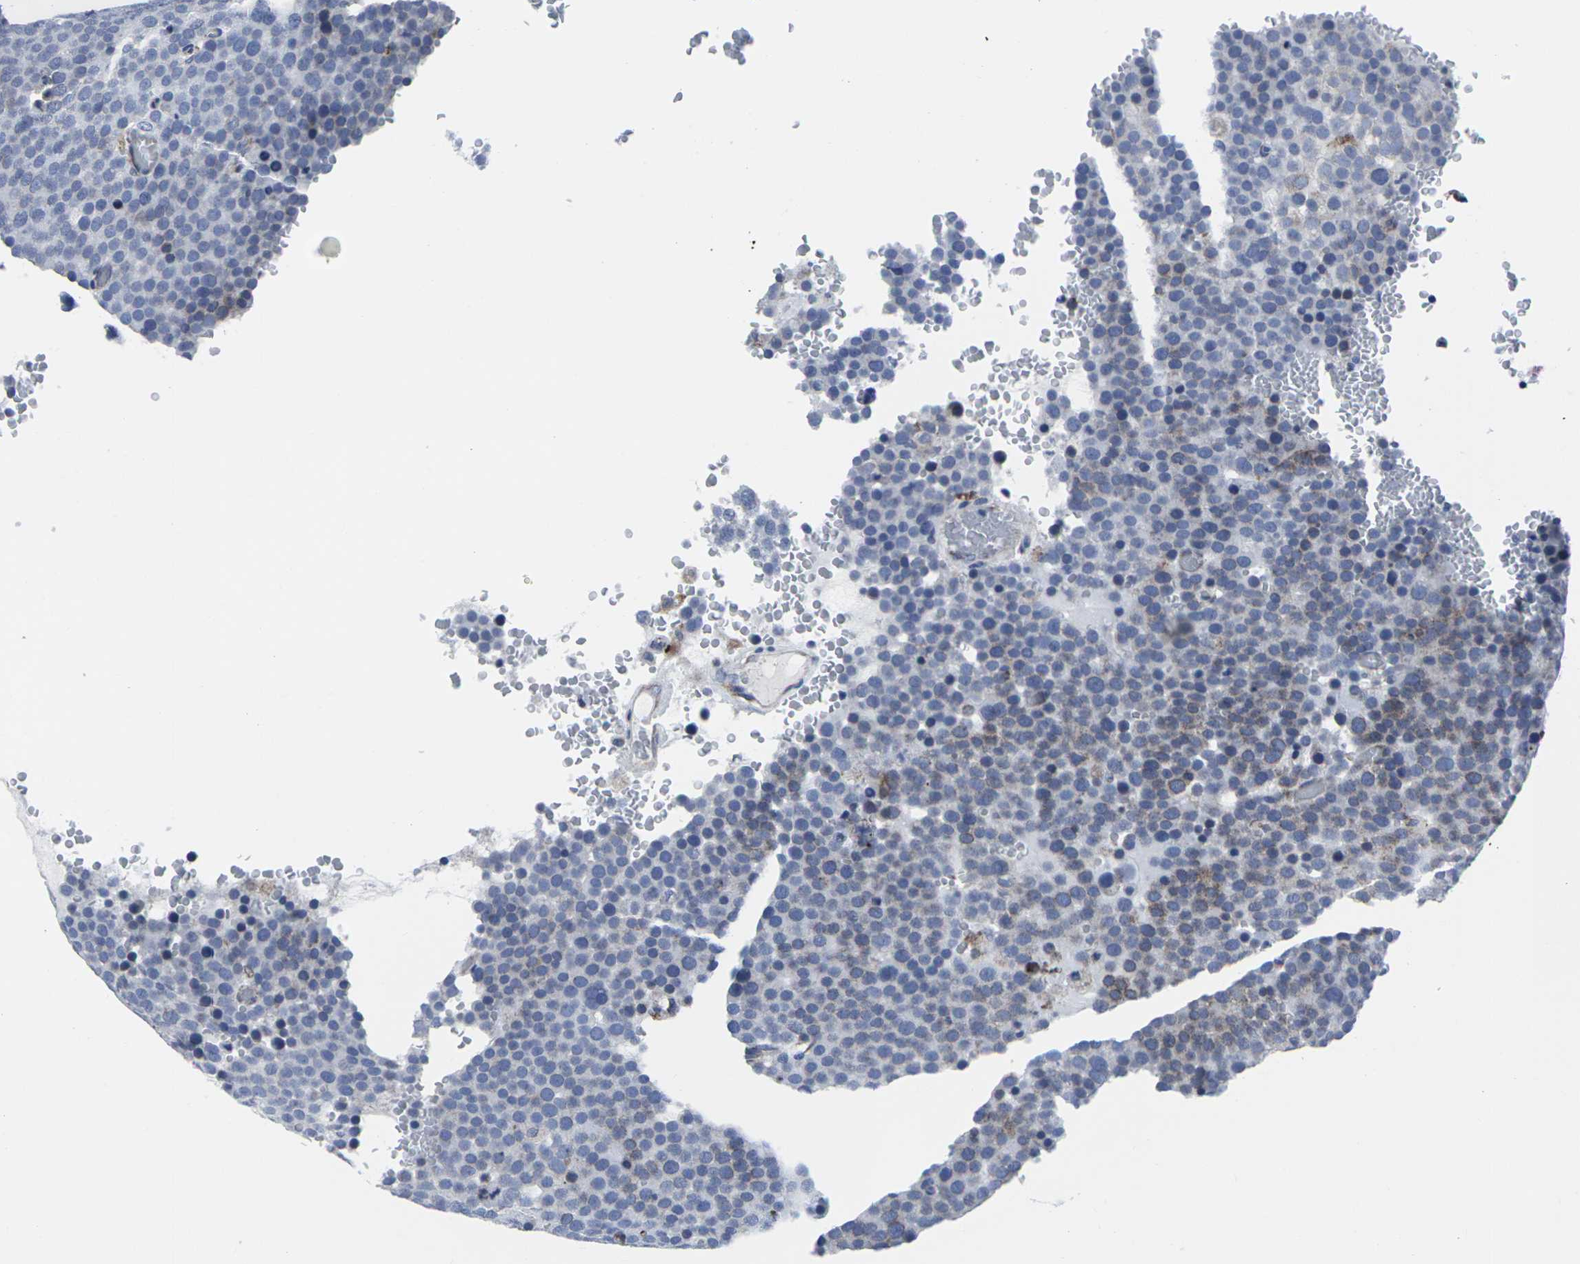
{"staining": {"intensity": "moderate", "quantity": "<25%", "location": "cytoplasmic/membranous"}, "tissue": "testis cancer", "cell_type": "Tumor cells", "image_type": "cancer", "snomed": [{"axis": "morphology", "description": "Seminoma, NOS"}, {"axis": "topography", "description": "Testis"}], "caption": "IHC (DAB) staining of seminoma (testis) exhibits moderate cytoplasmic/membranous protein expression in about <25% of tumor cells. Immunohistochemistry stains the protein of interest in brown and the nuclei are stained blue.", "gene": "RPN1", "patient": {"sex": "male", "age": 71}}